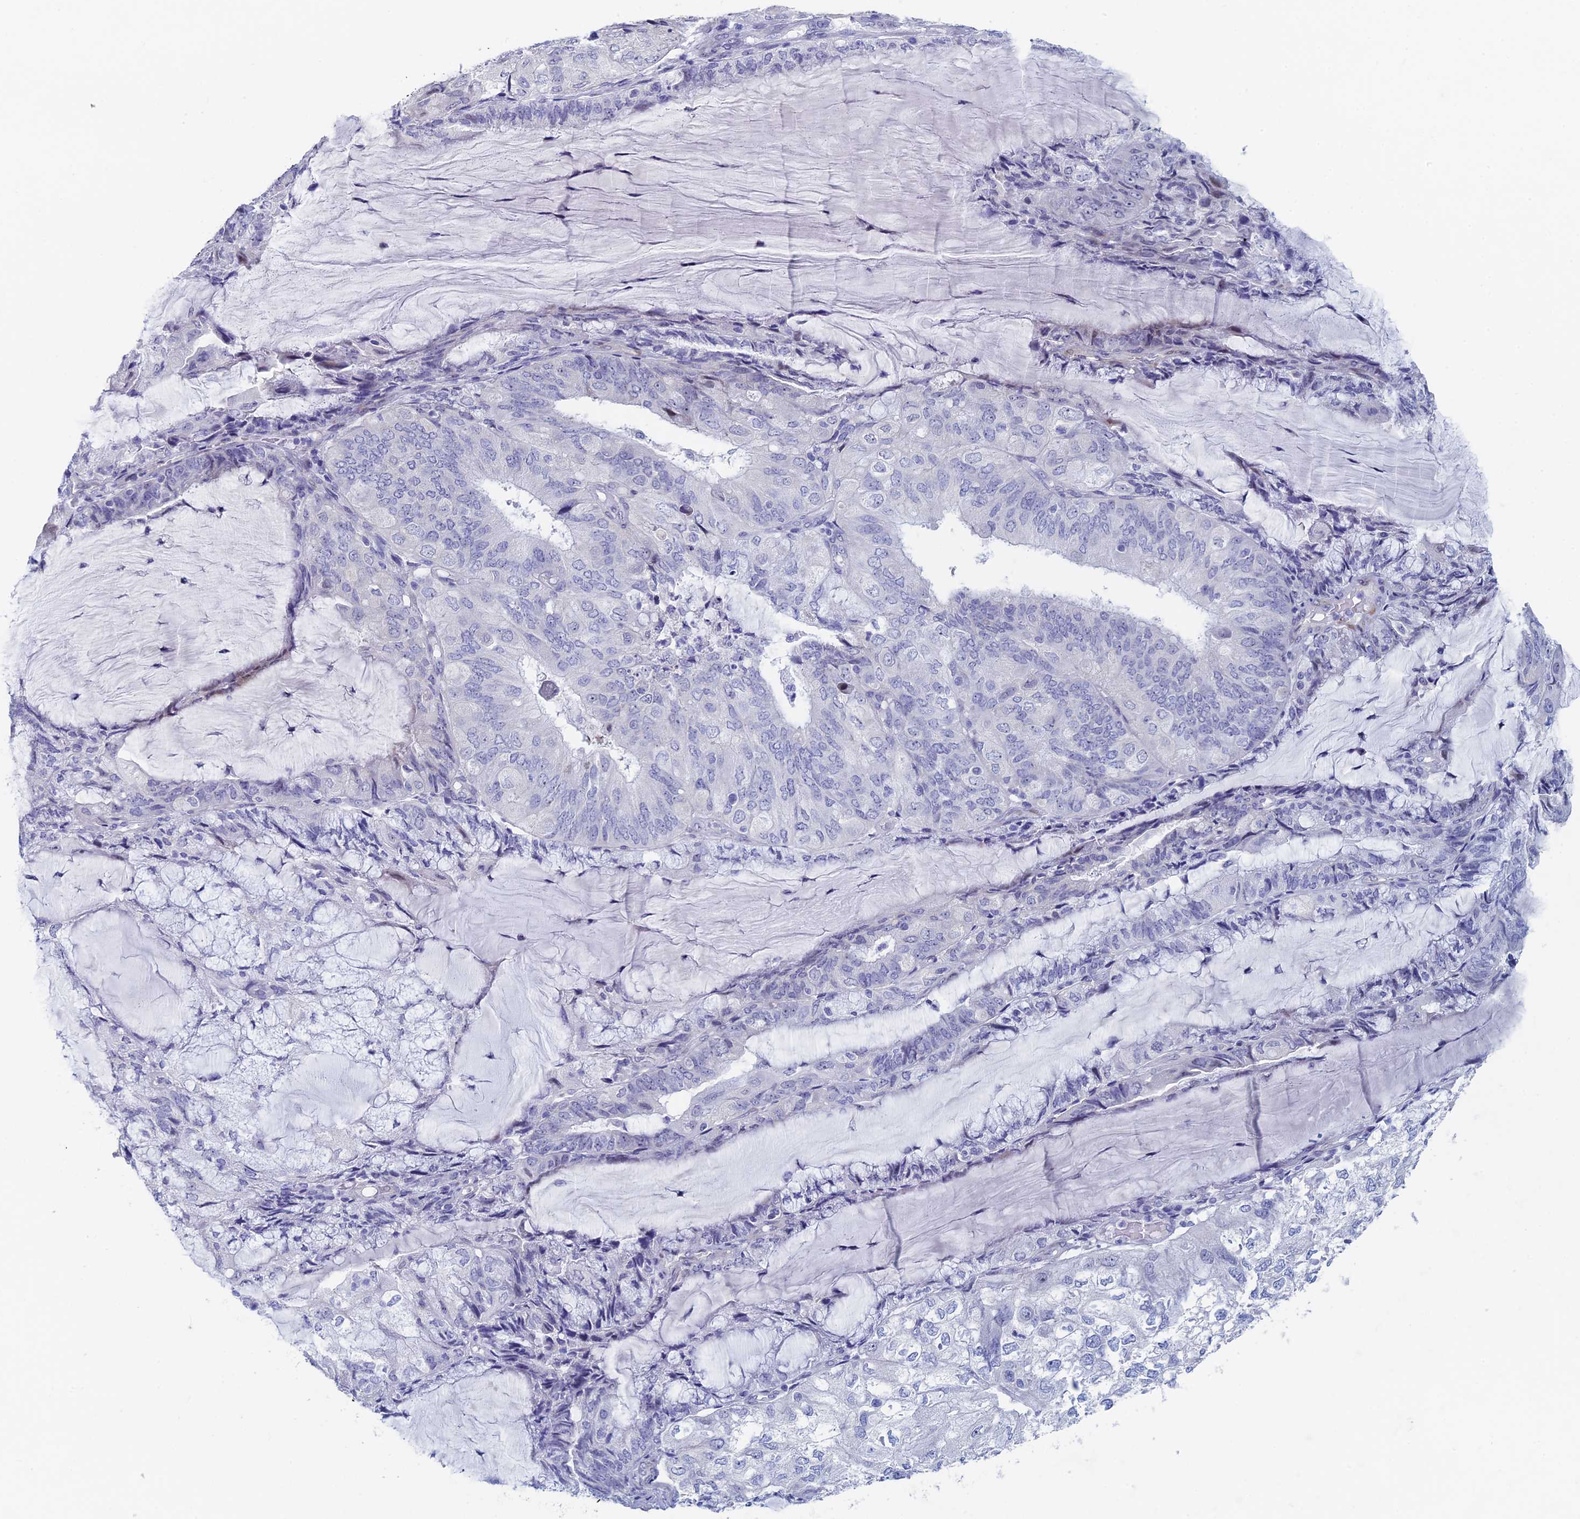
{"staining": {"intensity": "negative", "quantity": "none", "location": "none"}, "tissue": "endometrial cancer", "cell_type": "Tumor cells", "image_type": "cancer", "snomed": [{"axis": "morphology", "description": "Adenocarcinoma, NOS"}, {"axis": "topography", "description": "Endometrium"}], "caption": "Image shows no significant protein expression in tumor cells of adenocarcinoma (endometrial). The staining was performed using DAB (3,3'-diaminobenzidine) to visualize the protein expression in brown, while the nuclei were stained in blue with hematoxylin (Magnification: 20x).", "gene": "DRGX", "patient": {"sex": "female", "age": 81}}